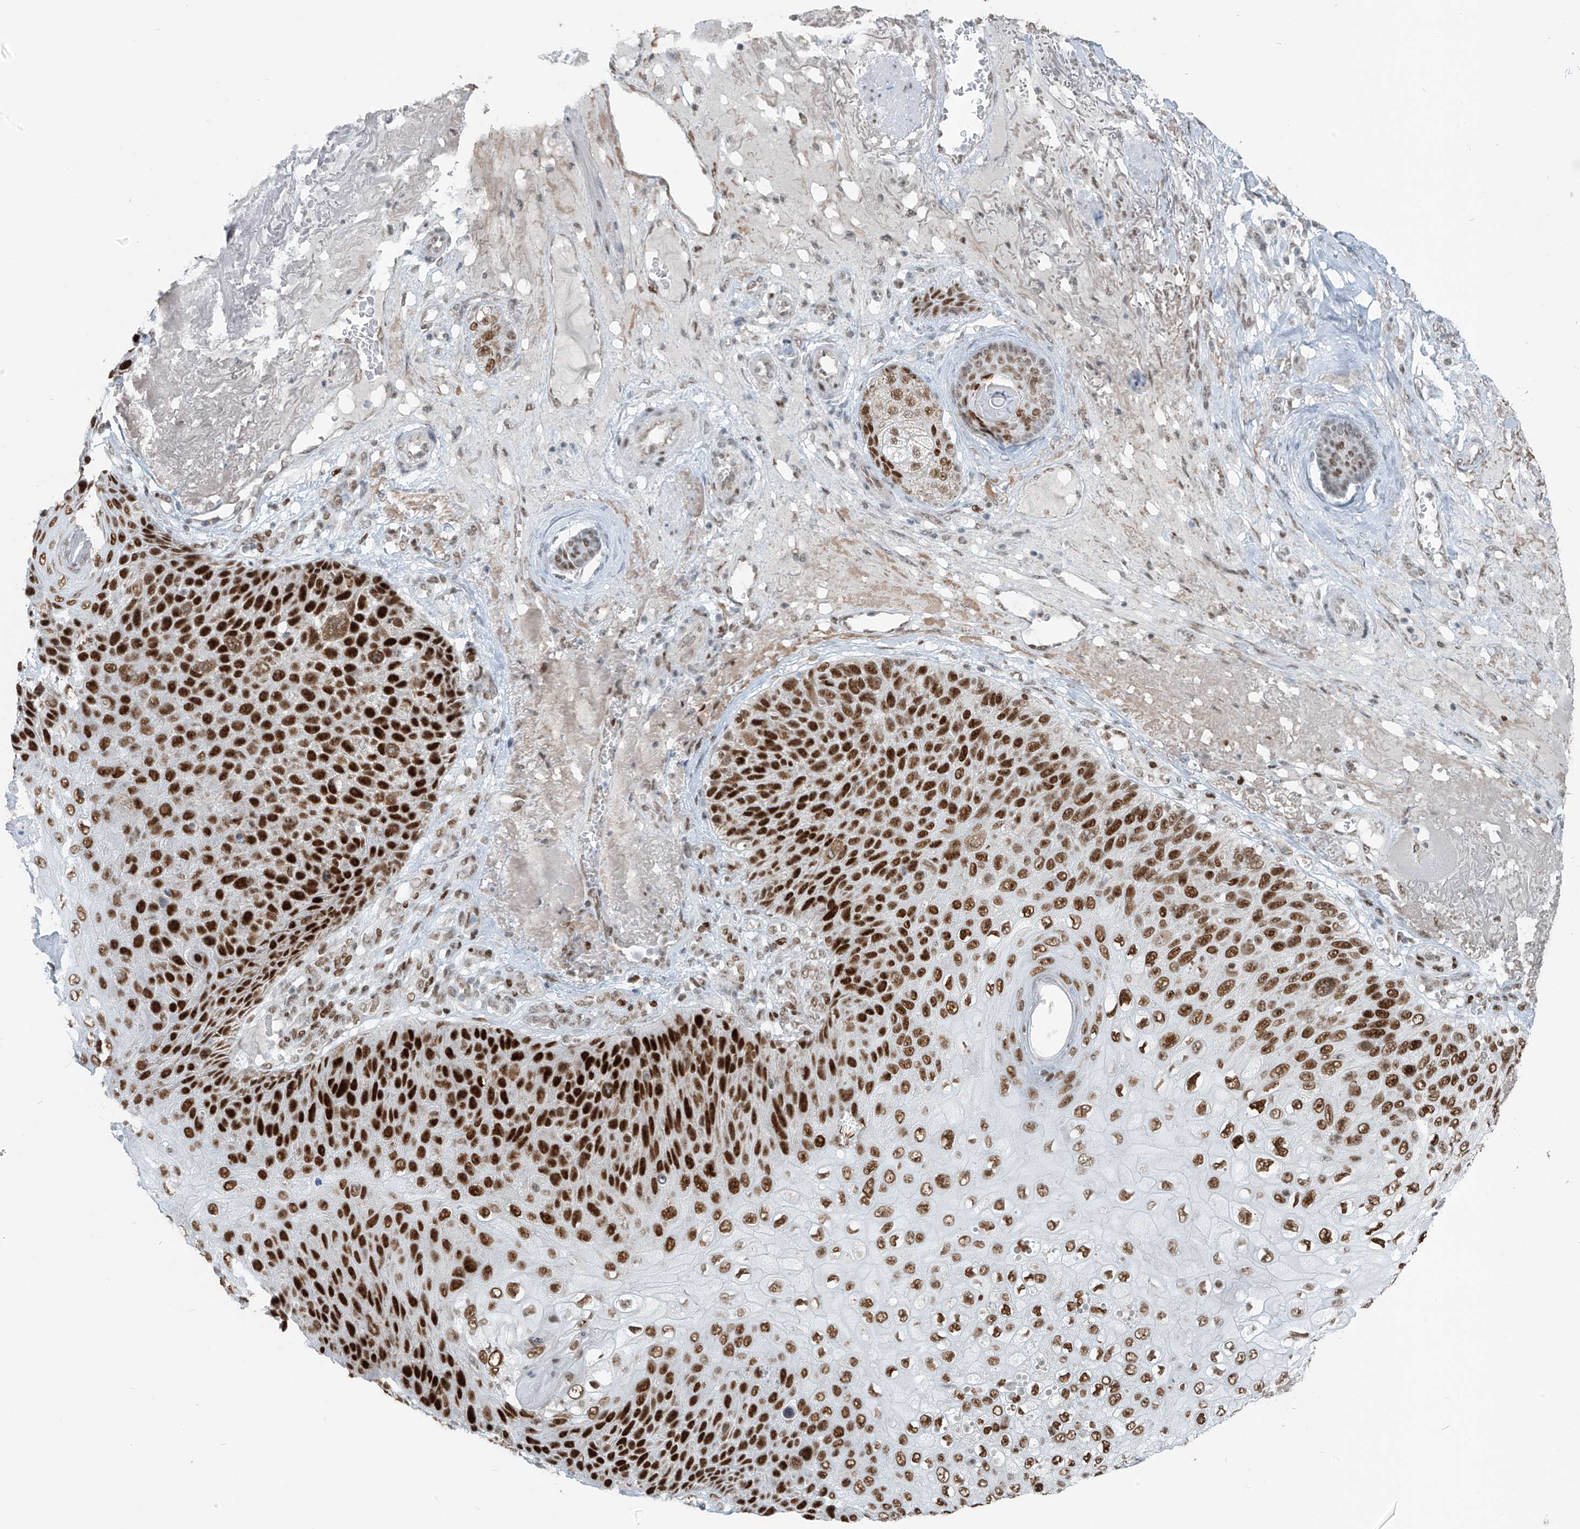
{"staining": {"intensity": "strong", "quantity": ">75%", "location": "nuclear"}, "tissue": "skin cancer", "cell_type": "Tumor cells", "image_type": "cancer", "snomed": [{"axis": "morphology", "description": "Squamous cell carcinoma, NOS"}, {"axis": "topography", "description": "Skin"}], "caption": "Immunohistochemical staining of human skin cancer (squamous cell carcinoma) displays high levels of strong nuclear expression in approximately >75% of tumor cells. The protein of interest is stained brown, and the nuclei are stained in blue (DAB IHC with brightfield microscopy, high magnification).", "gene": "WRNIP1", "patient": {"sex": "female", "age": 88}}